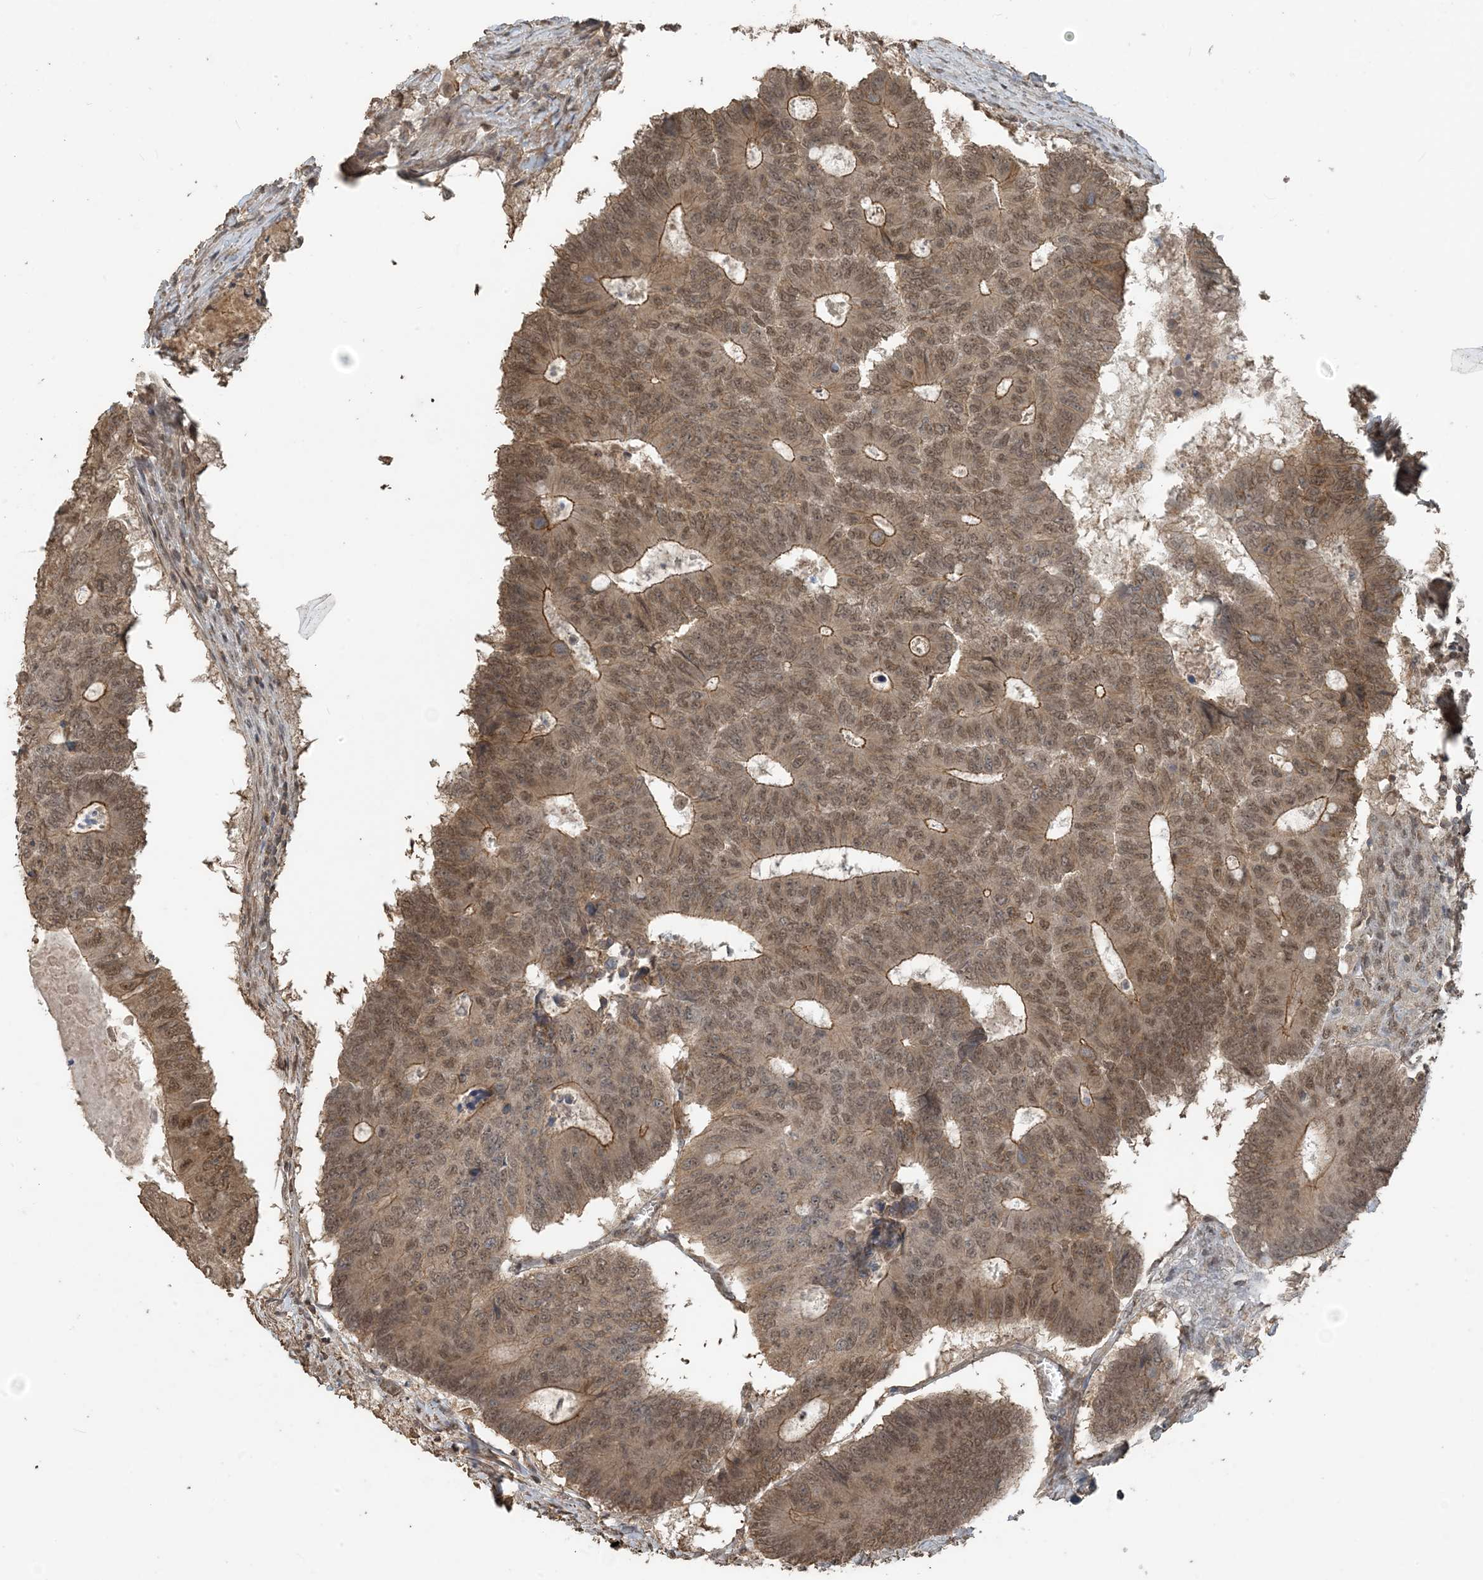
{"staining": {"intensity": "moderate", "quantity": ">75%", "location": "cytoplasmic/membranous,nuclear"}, "tissue": "colorectal cancer", "cell_type": "Tumor cells", "image_type": "cancer", "snomed": [{"axis": "morphology", "description": "Adenocarcinoma, NOS"}, {"axis": "topography", "description": "Colon"}], "caption": "Brown immunohistochemical staining in human colorectal cancer demonstrates moderate cytoplasmic/membranous and nuclear staining in about >75% of tumor cells.", "gene": "ZC3H12A", "patient": {"sex": "male", "age": 87}}